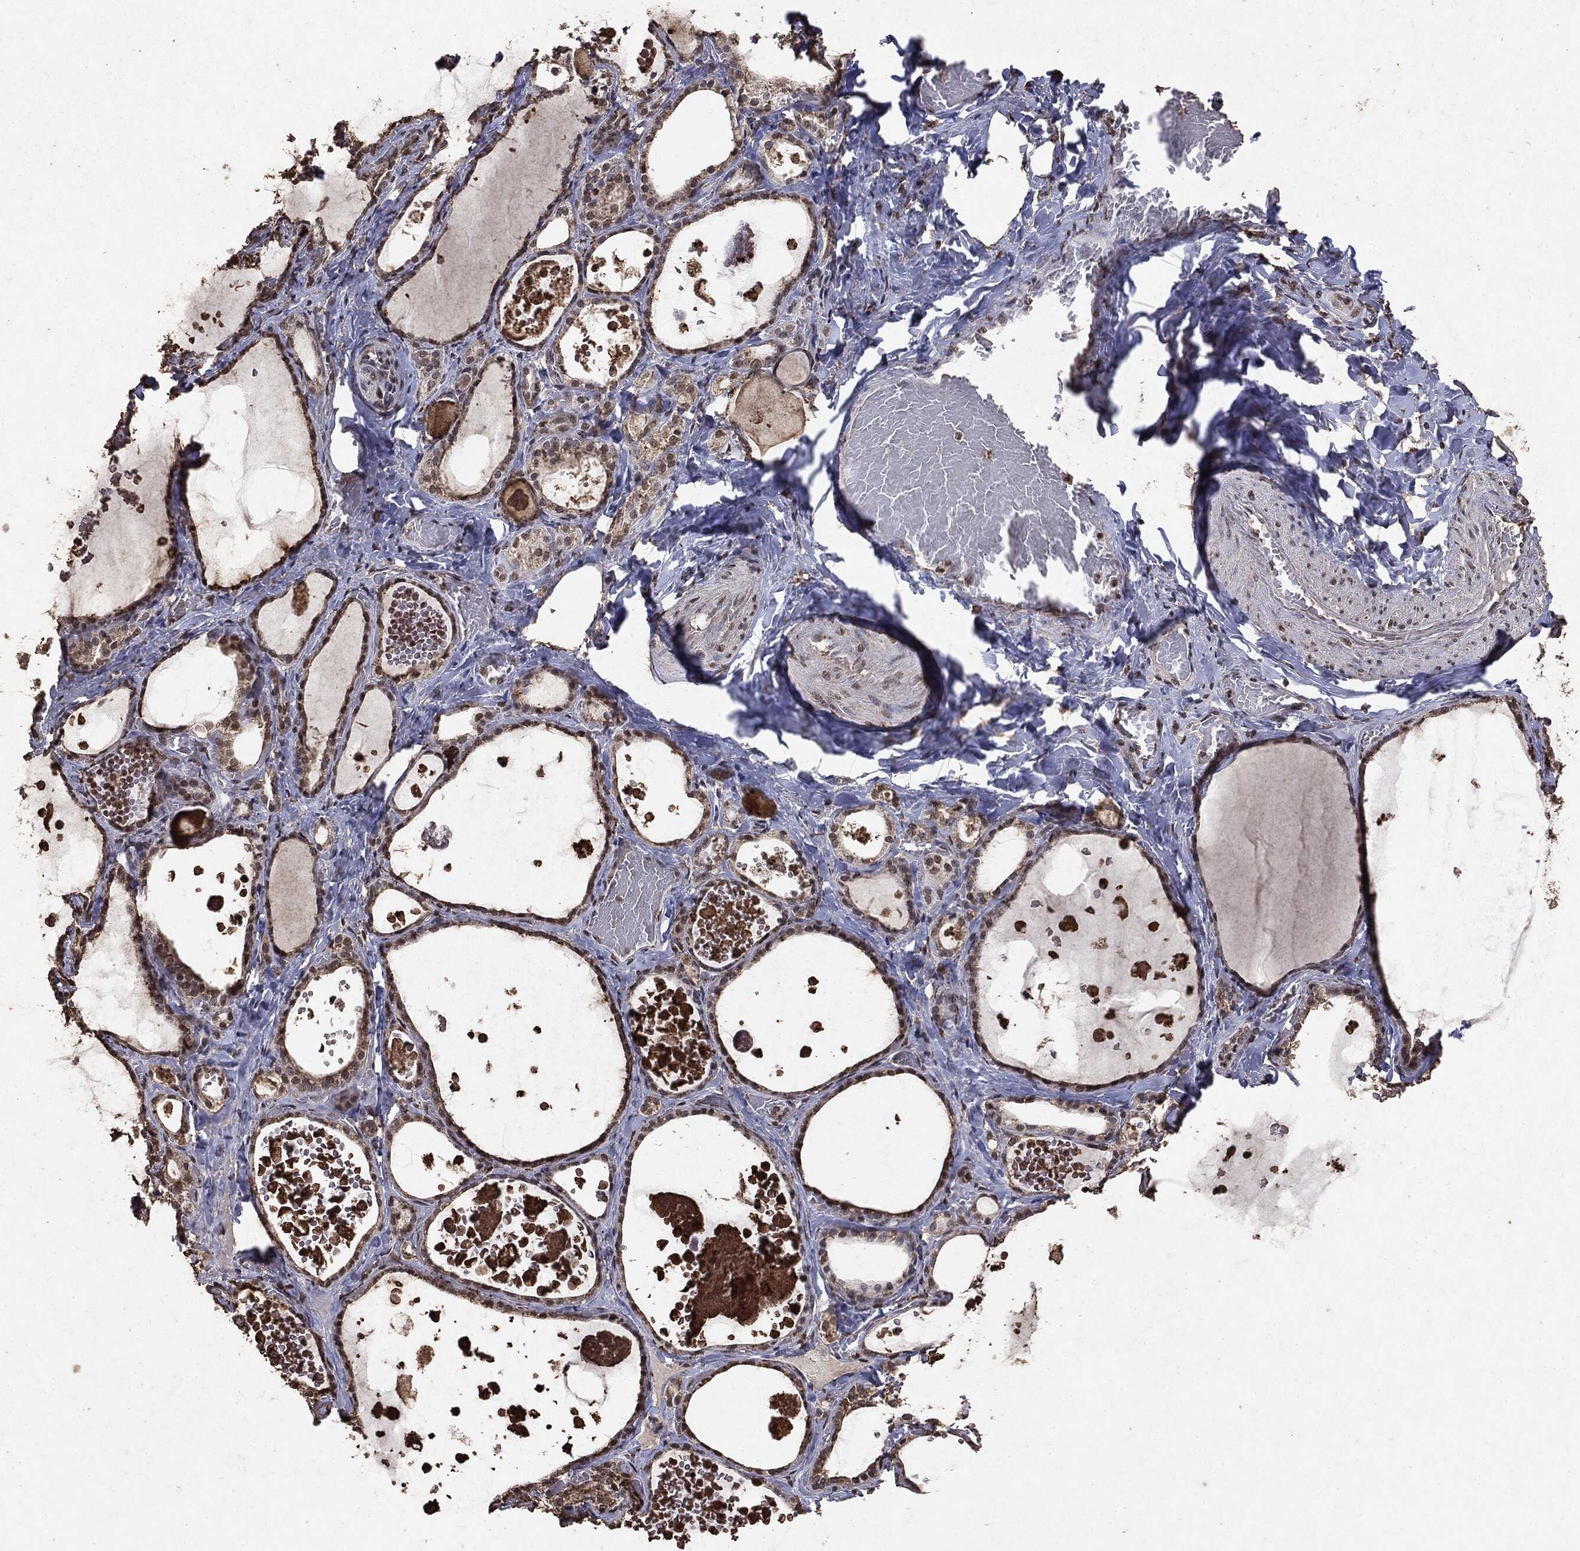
{"staining": {"intensity": "moderate", "quantity": "25%-75%", "location": "nuclear"}, "tissue": "thyroid gland", "cell_type": "Glandular cells", "image_type": "normal", "snomed": [{"axis": "morphology", "description": "Normal tissue, NOS"}, {"axis": "topography", "description": "Thyroid gland"}], "caption": "Immunohistochemical staining of benign thyroid gland demonstrates moderate nuclear protein expression in about 25%-75% of glandular cells. Nuclei are stained in blue.", "gene": "RAD18", "patient": {"sex": "female", "age": 56}}